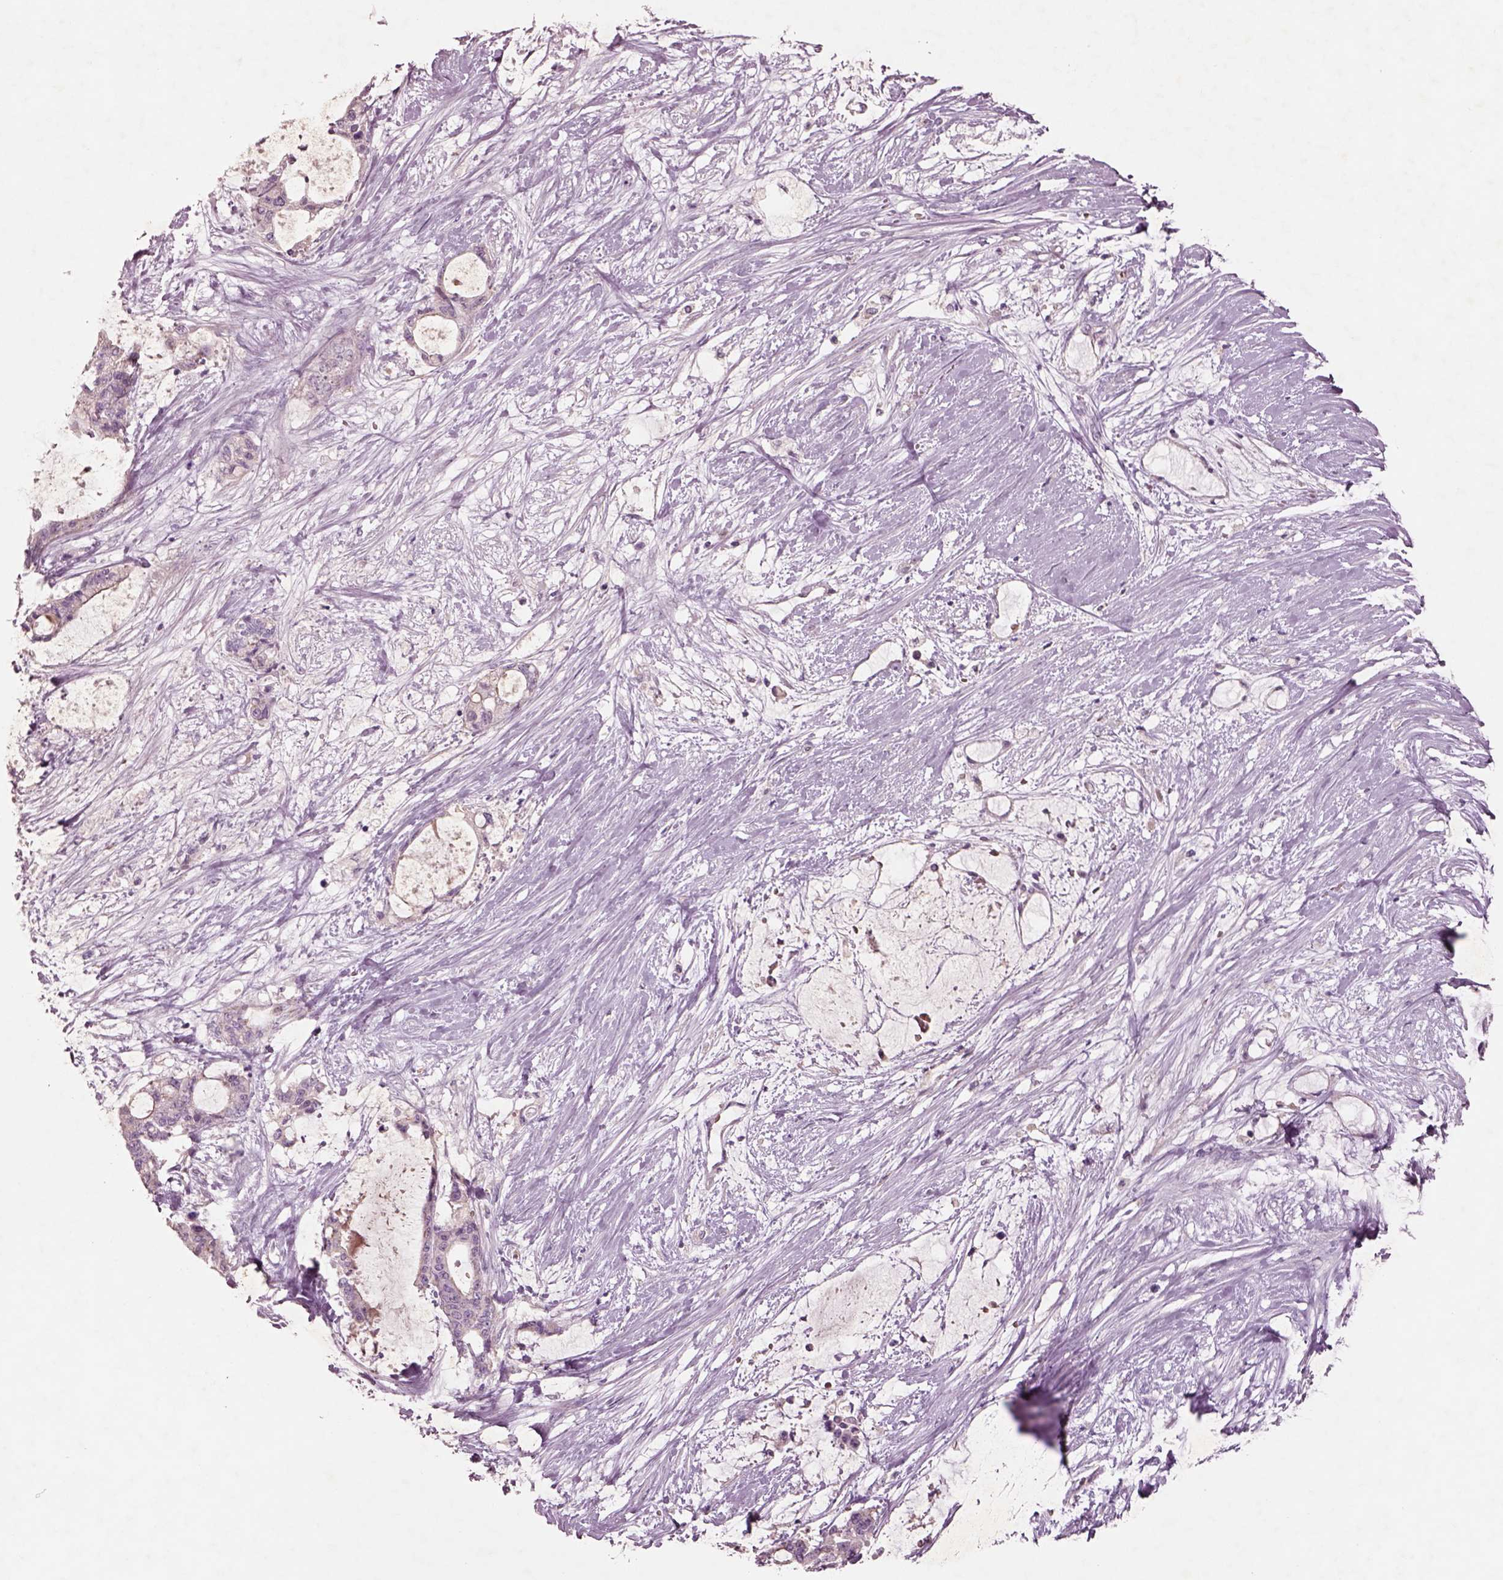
{"staining": {"intensity": "negative", "quantity": "none", "location": "none"}, "tissue": "liver cancer", "cell_type": "Tumor cells", "image_type": "cancer", "snomed": [{"axis": "morphology", "description": "Normal tissue, NOS"}, {"axis": "morphology", "description": "Cholangiocarcinoma"}, {"axis": "topography", "description": "Liver"}, {"axis": "topography", "description": "Peripheral nerve tissue"}], "caption": "This is an IHC photomicrograph of human liver cancer (cholangiocarcinoma). There is no expression in tumor cells.", "gene": "DUOXA2", "patient": {"sex": "female", "age": 73}}